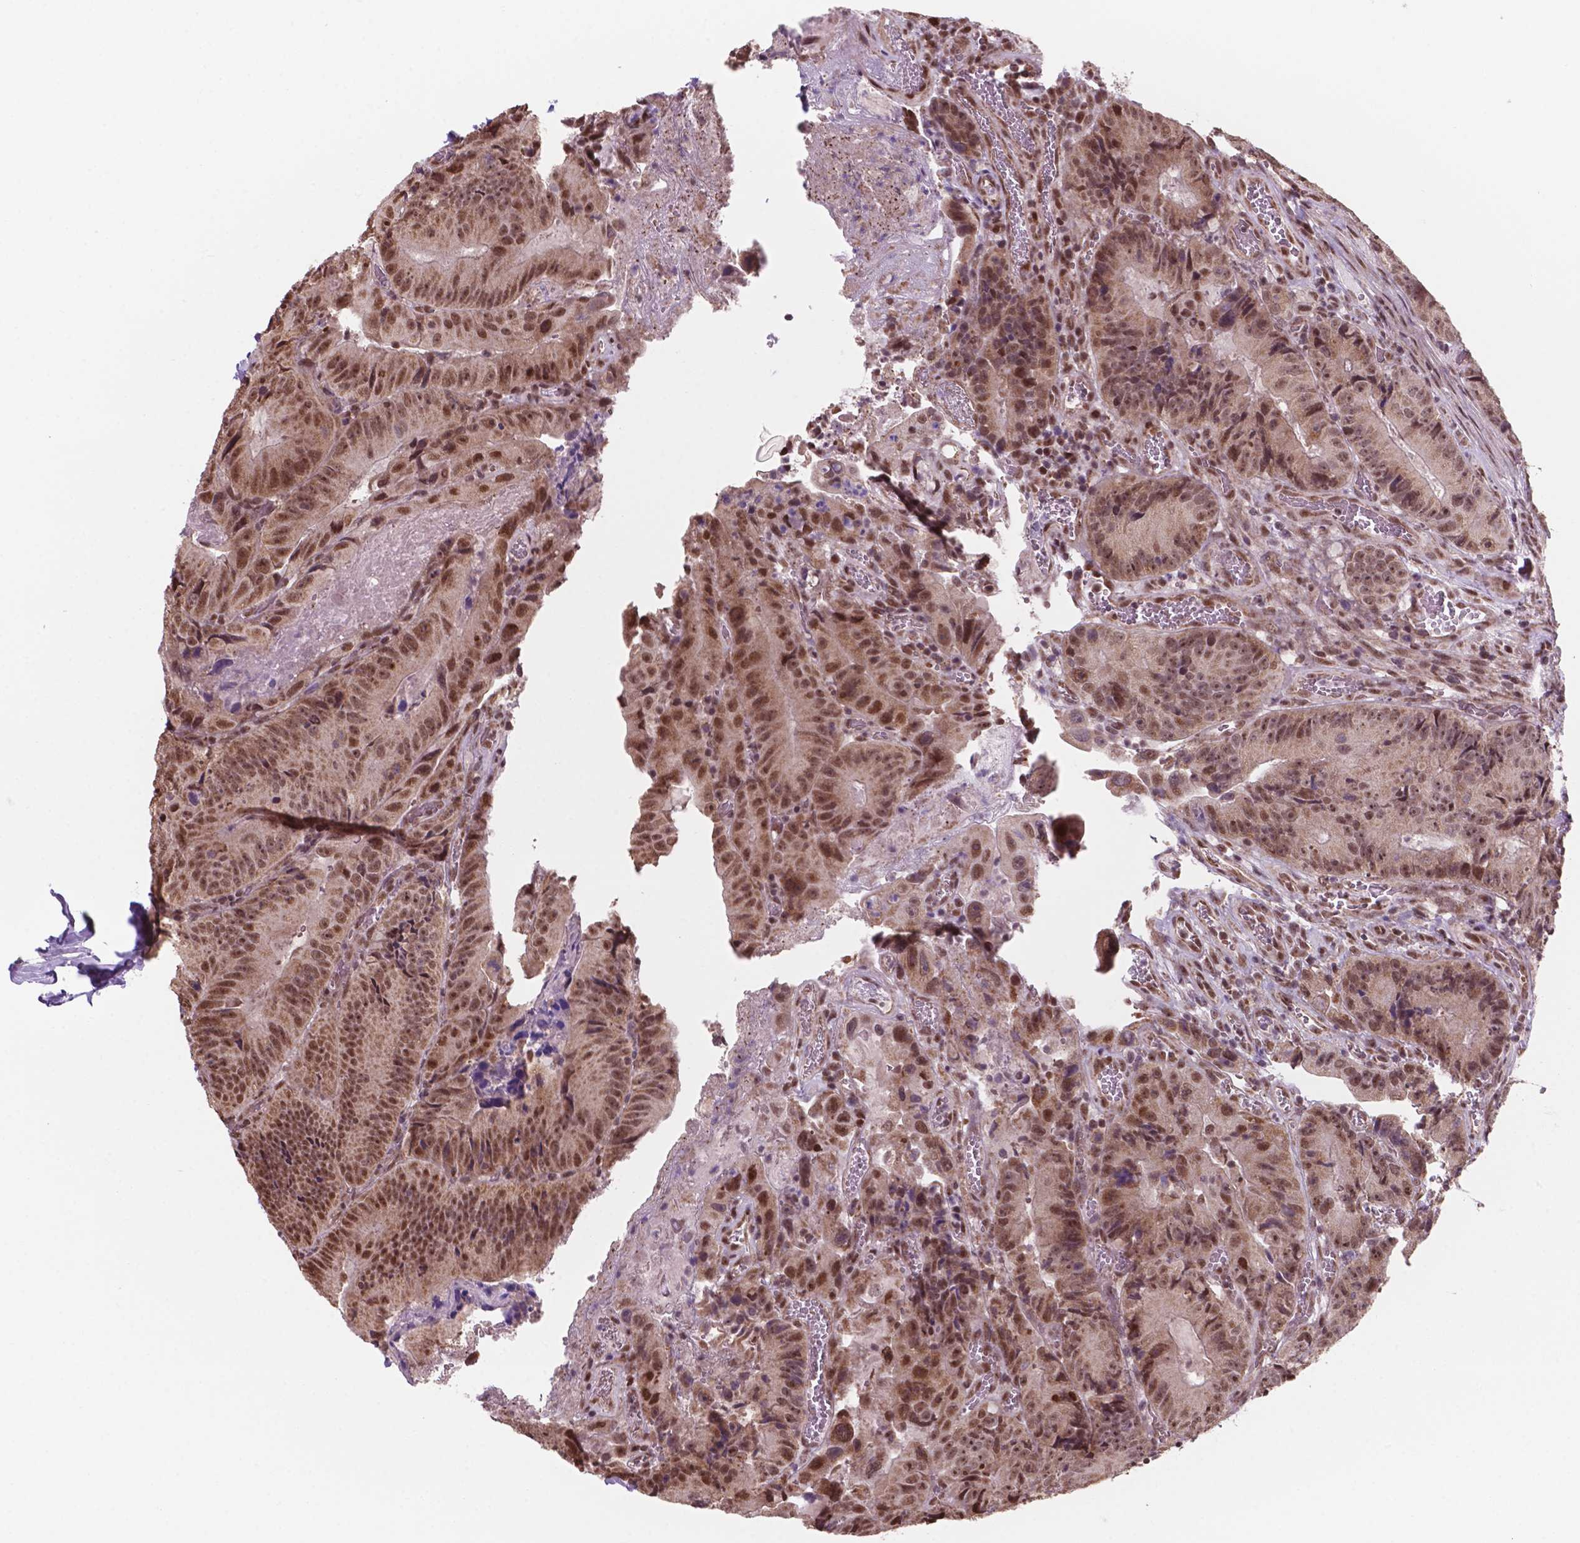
{"staining": {"intensity": "moderate", "quantity": ">75%", "location": "cytoplasmic/membranous,nuclear"}, "tissue": "colorectal cancer", "cell_type": "Tumor cells", "image_type": "cancer", "snomed": [{"axis": "morphology", "description": "Adenocarcinoma, NOS"}, {"axis": "topography", "description": "Colon"}], "caption": "This is an image of IHC staining of colorectal adenocarcinoma, which shows moderate staining in the cytoplasmic/membranous and nuclear of tumor cells.", "gene": "NDUFA10", "patient": {"sex": "female", "age": 86}}